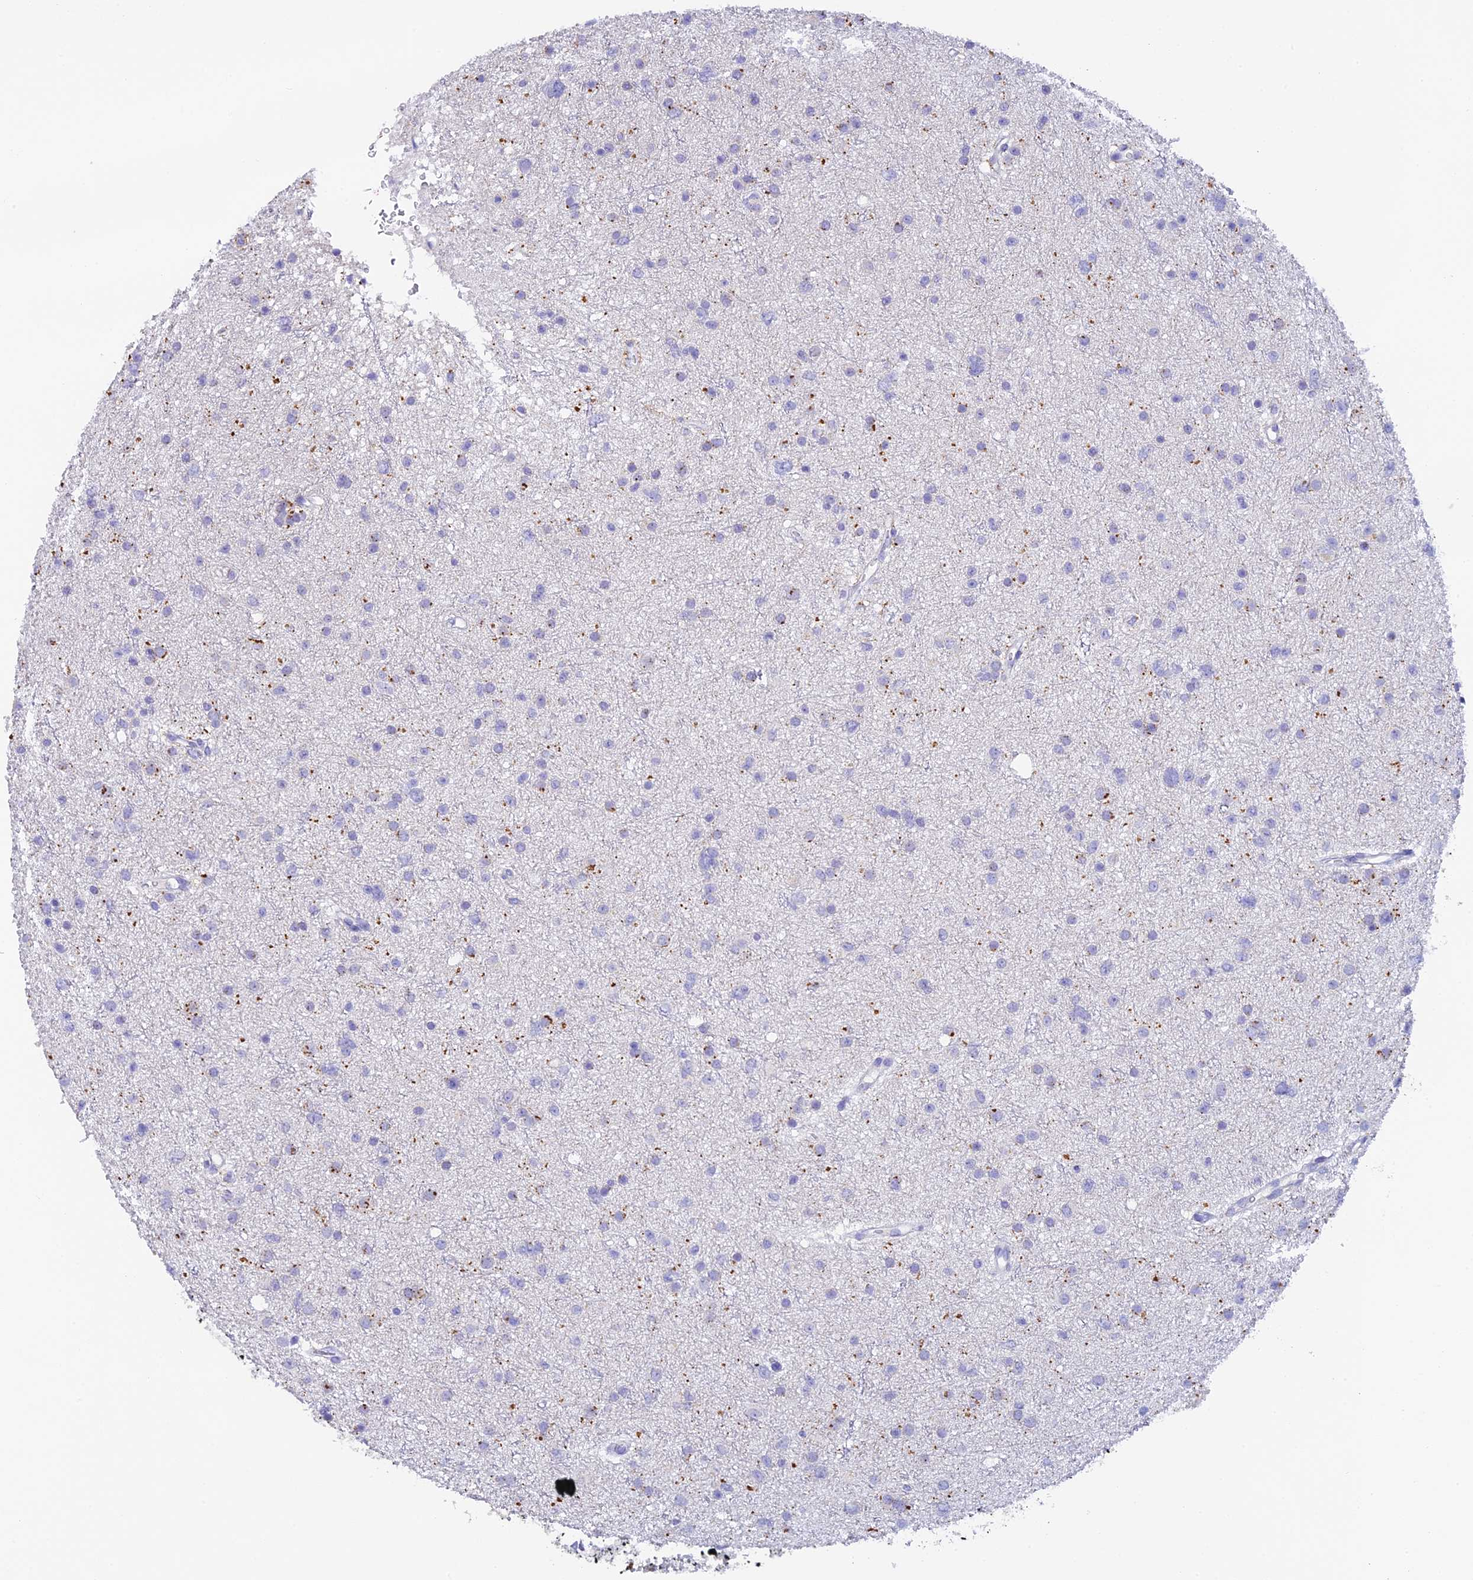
{"staining": {"intensity": "negative", "quantity": "none", "location": "none"}, "tissue": "glioma", "cell_type": "Tumor cells", "image_type": "cancer", "snomed": [{"axis": "morphology", "description": "Glioma, malignant, Low grade"}, {"axis": "topography", "description": "Cerebral cortex"}], "caption": "This is an immunohistochemistry (IHC) image of glioma. There is no expression in tumor cells.", "gene": "C12orf29", "patient": {"sex": "female", "age": 39}}